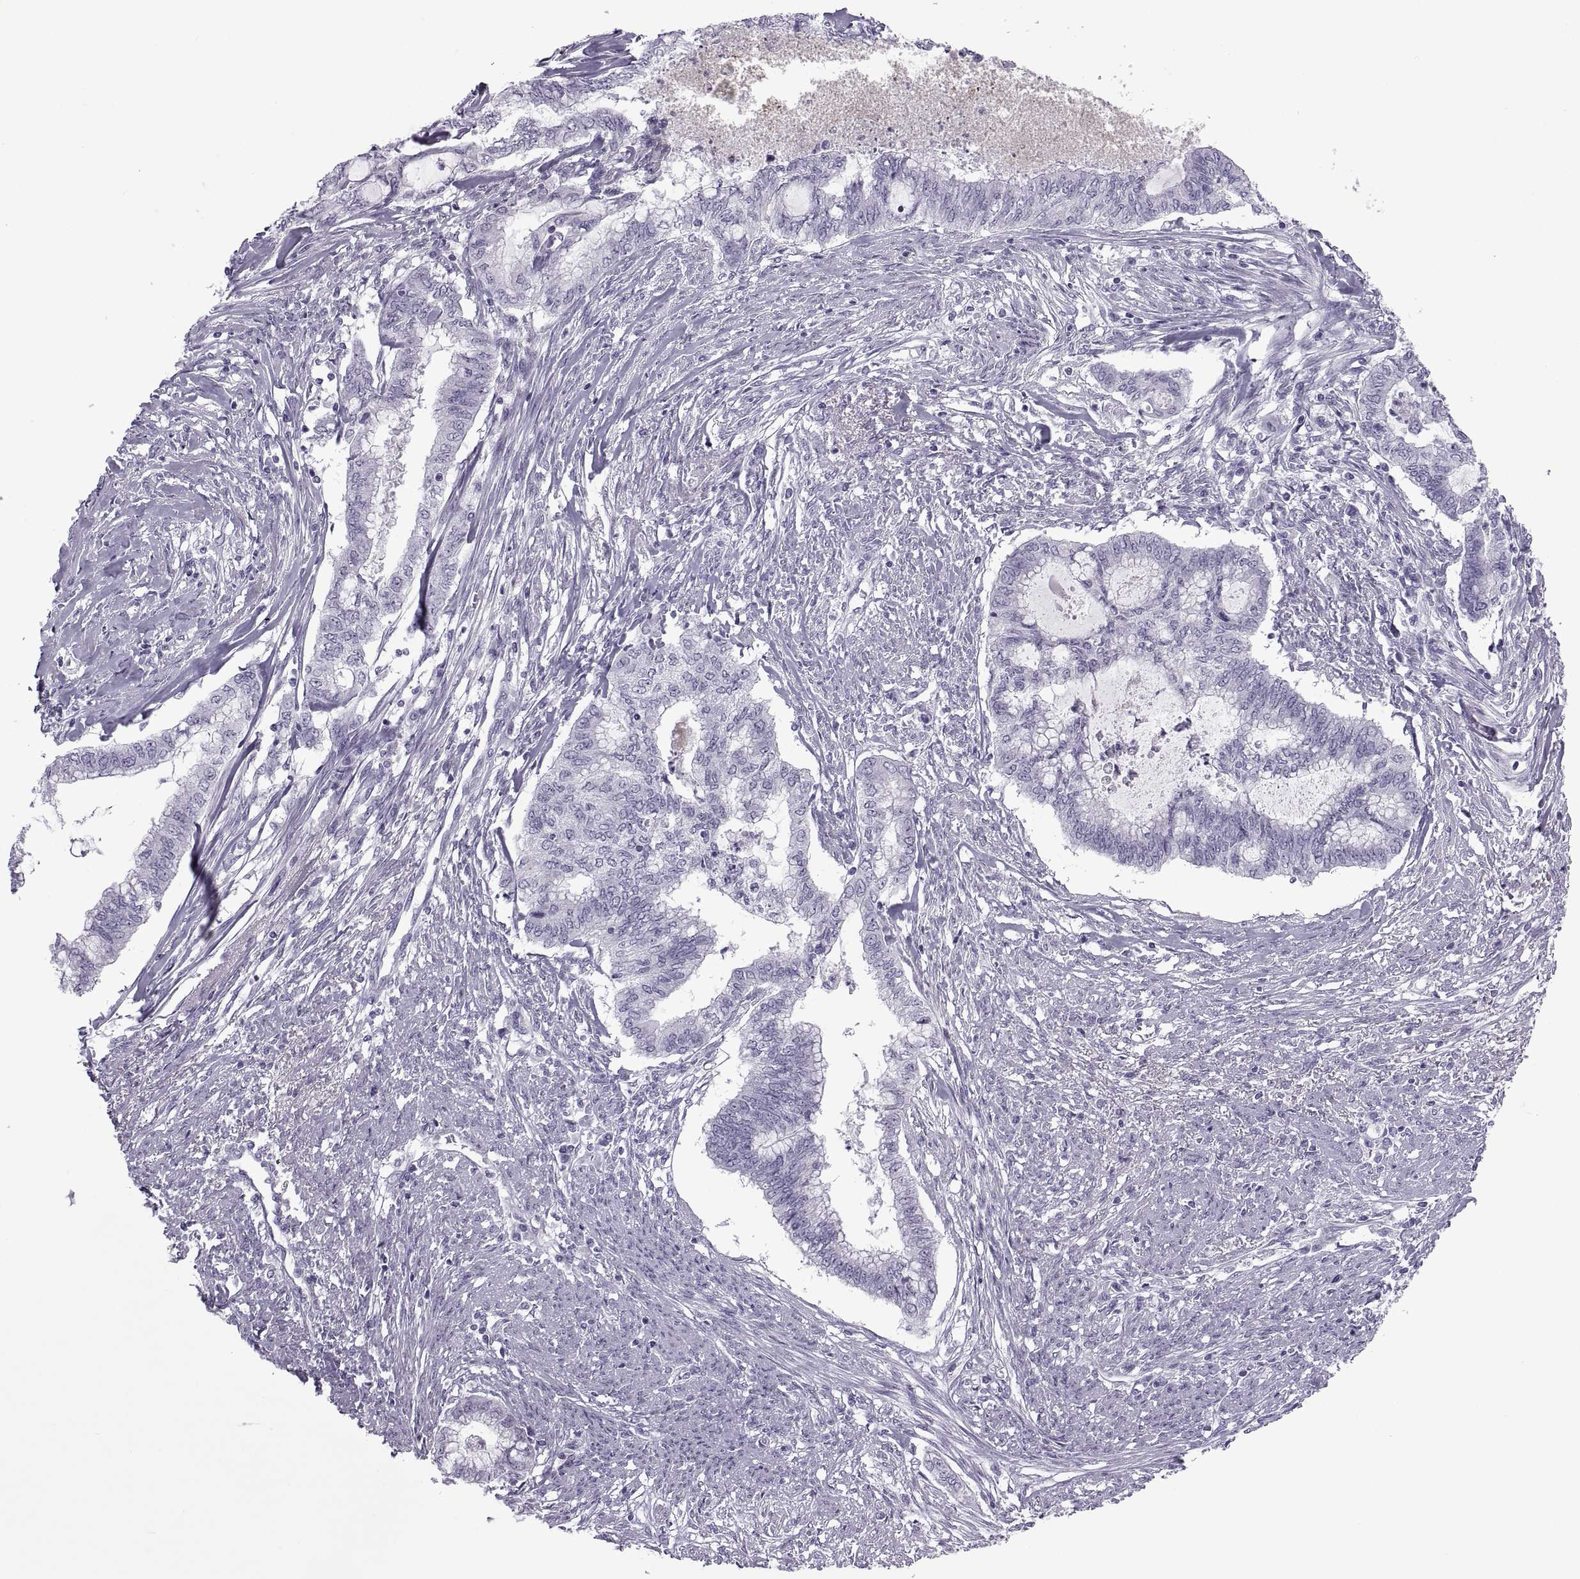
{"staining": {"intensity": "negative", "quantity": "none", "location": "none"}, "tissue": "endometrial cancer", "cell_type": "Tumor cells", "image_type": "cancer", "snomed": [{"axis": "morphology", "description": "Adenocarcinoma, NOS"}, {"axis": "topography", "description": "Endometrium"}], "caption": "The immunohistochemistry (IHC) photomicrograph has no significant expression in tumor cells of endometrial cancer (adenocarcinoma) tissue. (Brightfield microscopy of DAB (3,3'-diaminobenzidine) immunohistochemistry (IHC) at high magnification).", "gene": "FAM24A", "patient": {"sex": "female", "age": 79}}